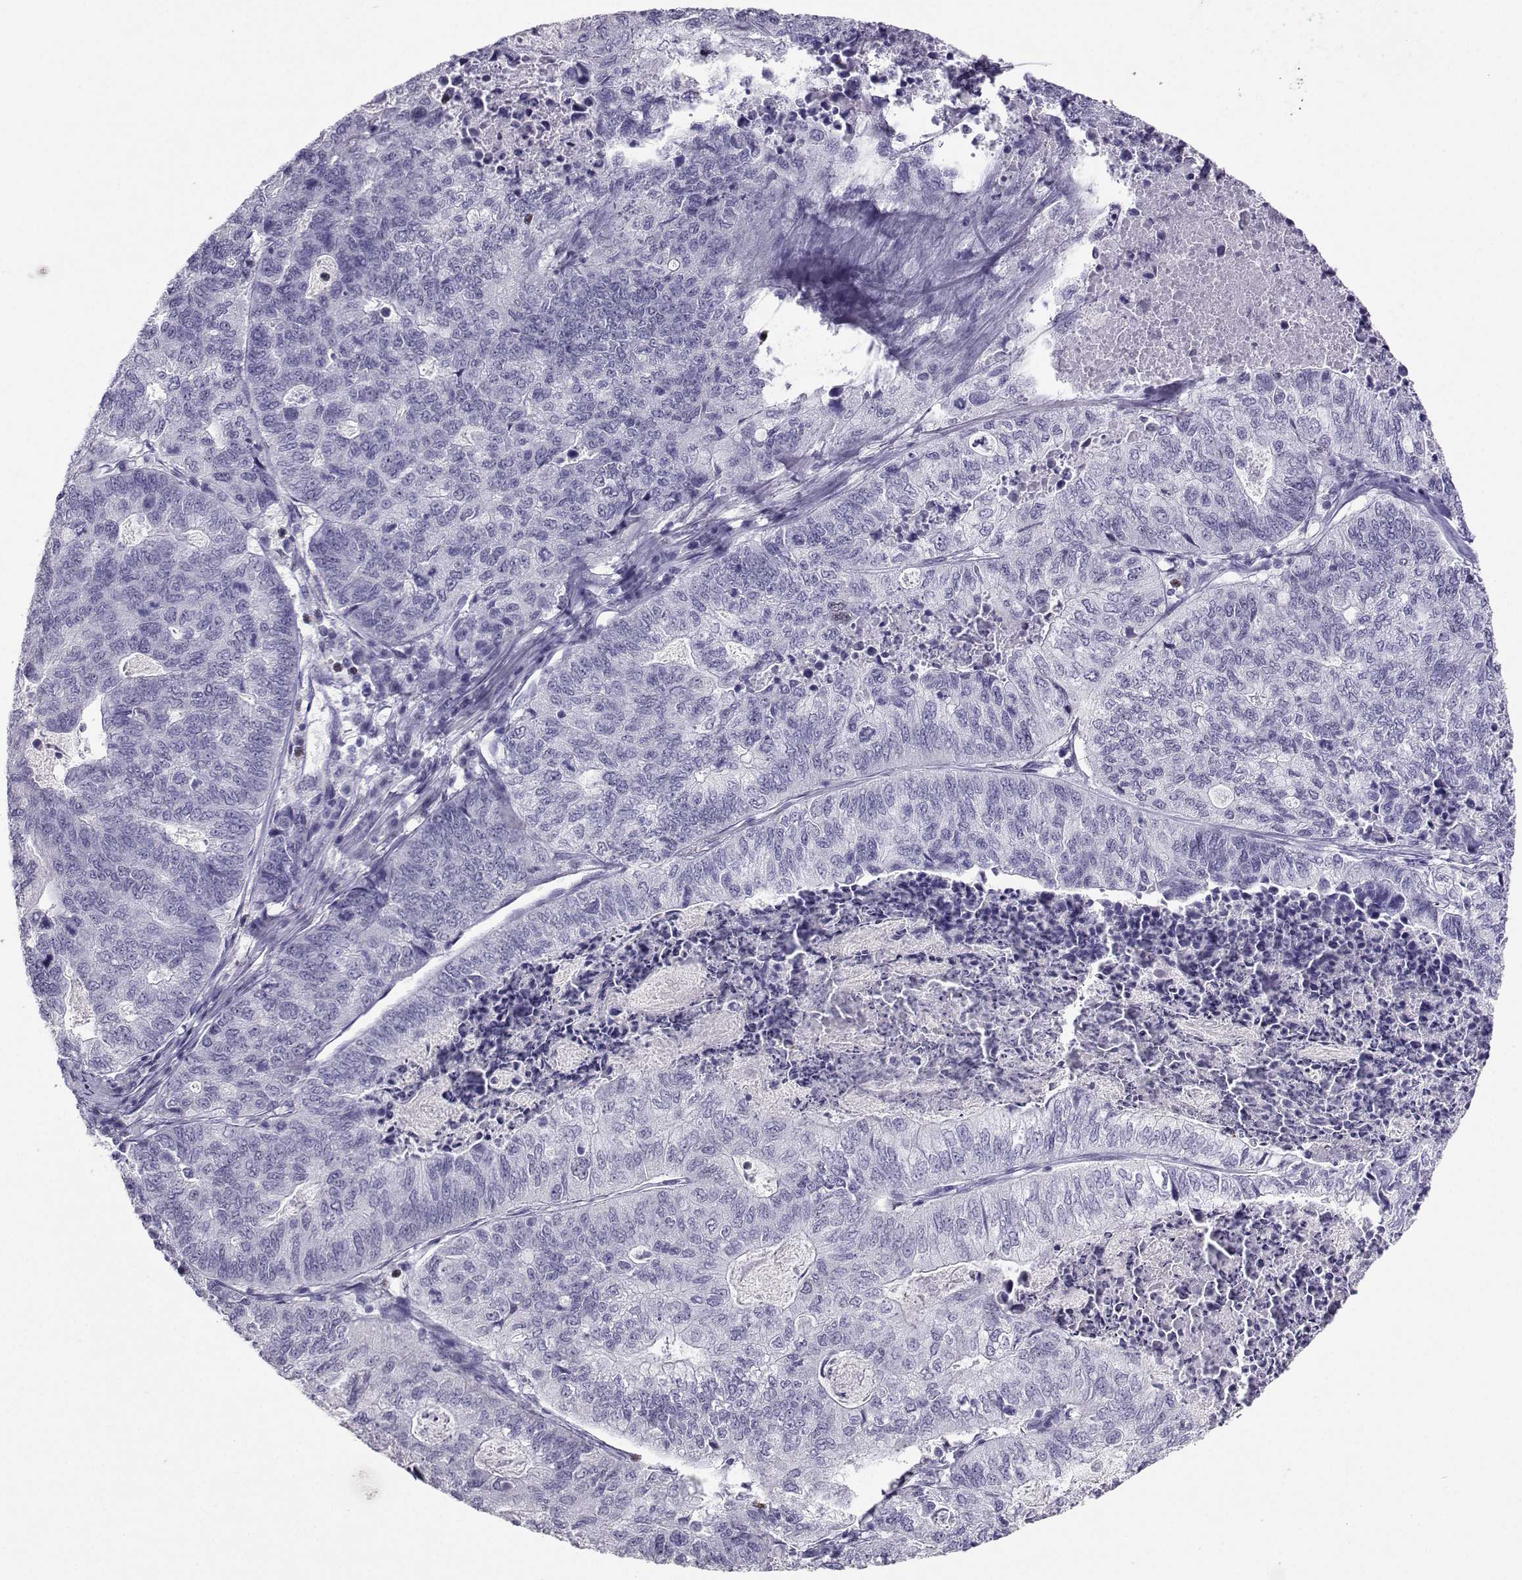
{"staining": {"intensity": "negative", "quantity": "none", "location": "none"}, "tissue": "stomach cancer", "cell_type": "Tumor cells", "image_type": "cancer", "snomed": [{"axis": "morphology", "description": "Adenocarcinoma, NOS"}, {"axis": "topography", "description": "Stomach, upper"}], "caption": "A high-resolution micrograph shows IHC staining of stomach cancer, which demonstrates no significant expression in tumor cells.", "gene": "TEDC2", "patient": {"sex": "female", "age": 67}}